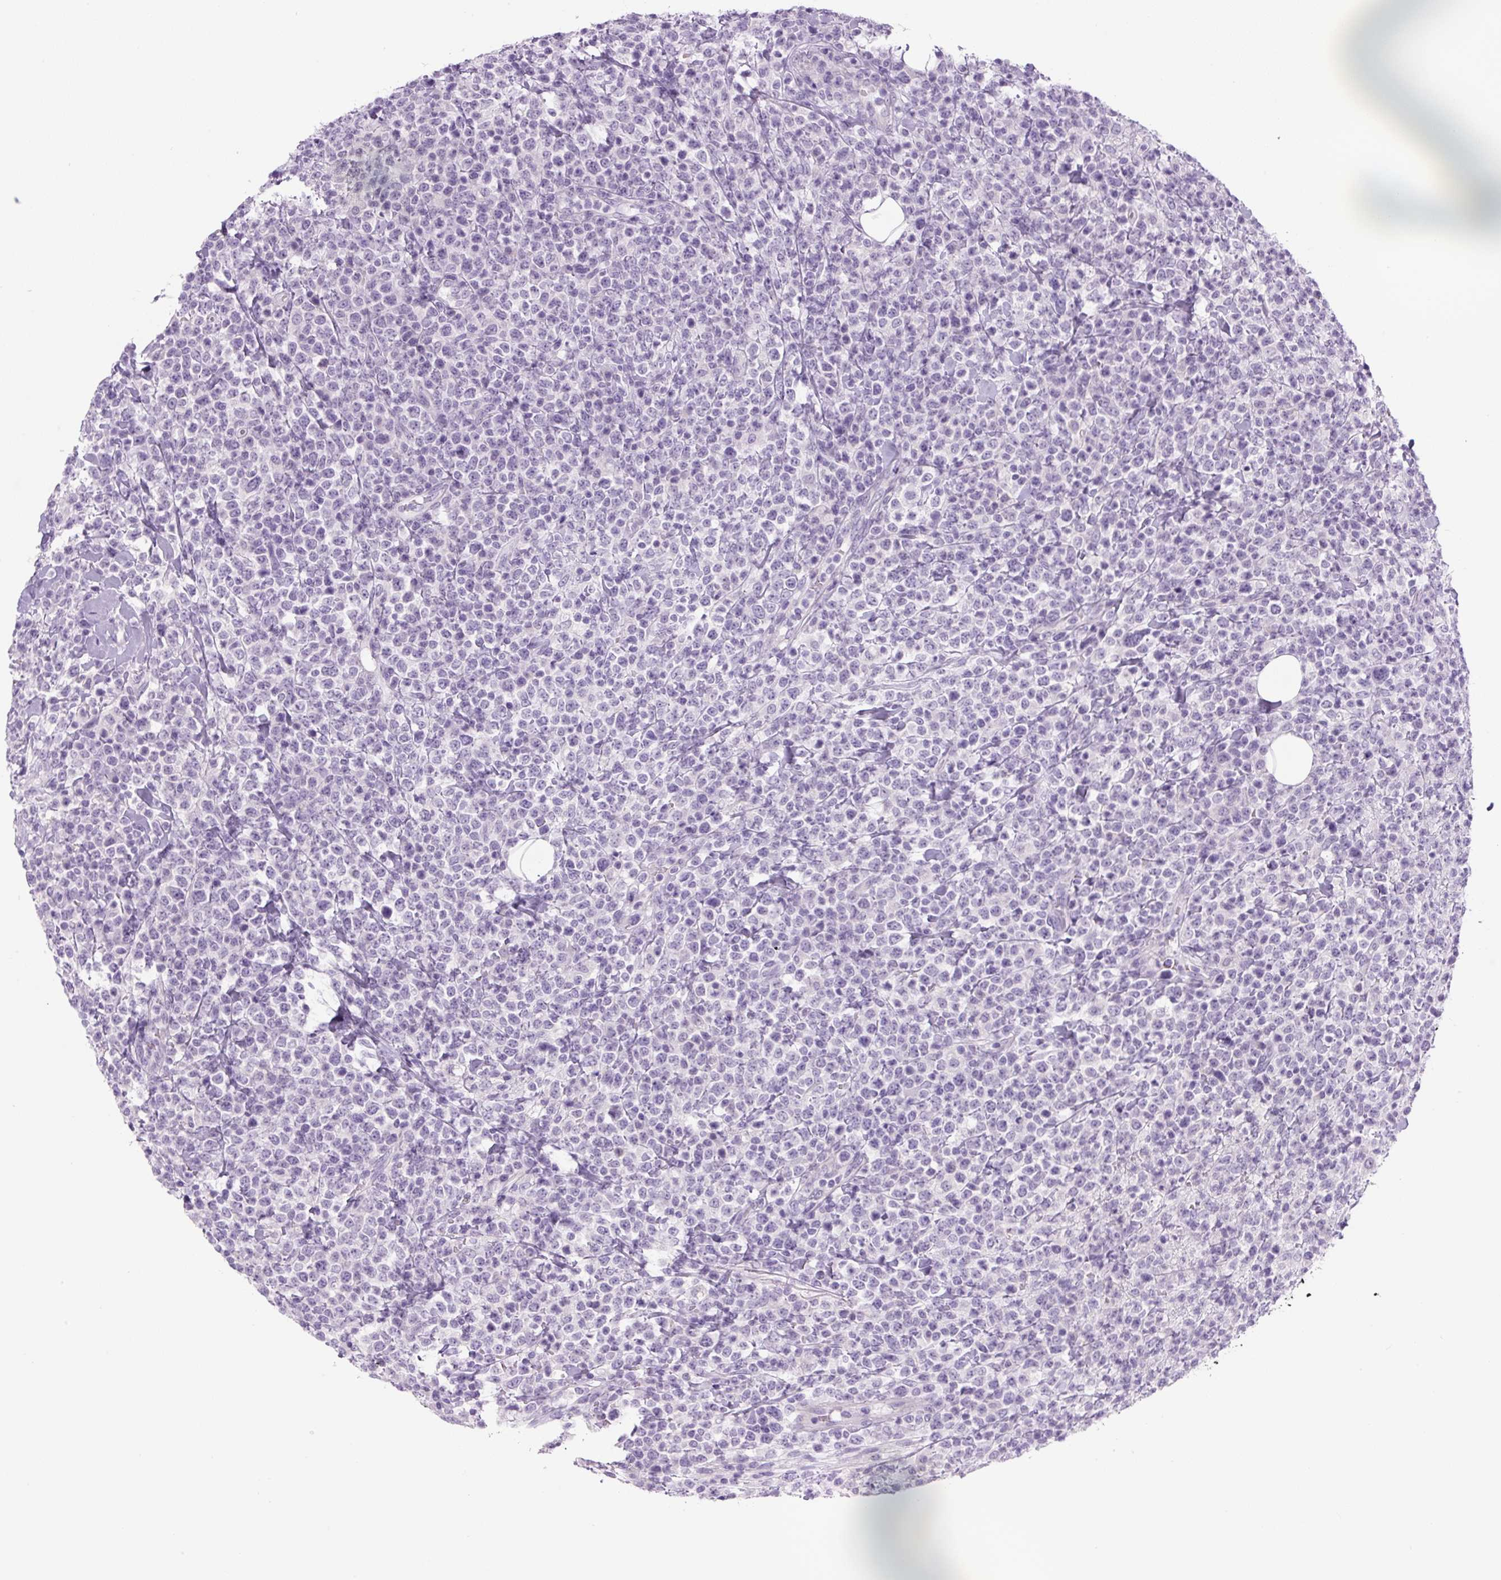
{"staining": {"intensity": "negative", "quantity": "none", "location": "none"}, "tissue": "lymphoma", "cell_type": "Tumor cells", "image_type": "cancer", "snomed": [{"axis": "morphology", "description": "Malignant lymphoma, non-Hodgkin's type, High grade"}, {"axis": "topography", "description": "Colon"}], "caption": "The photomicrograph displays no significant positivity in tumor cells of lymphoma.", "gene": "COL9A2", "patient": {"sex": "female", "age": 53}}